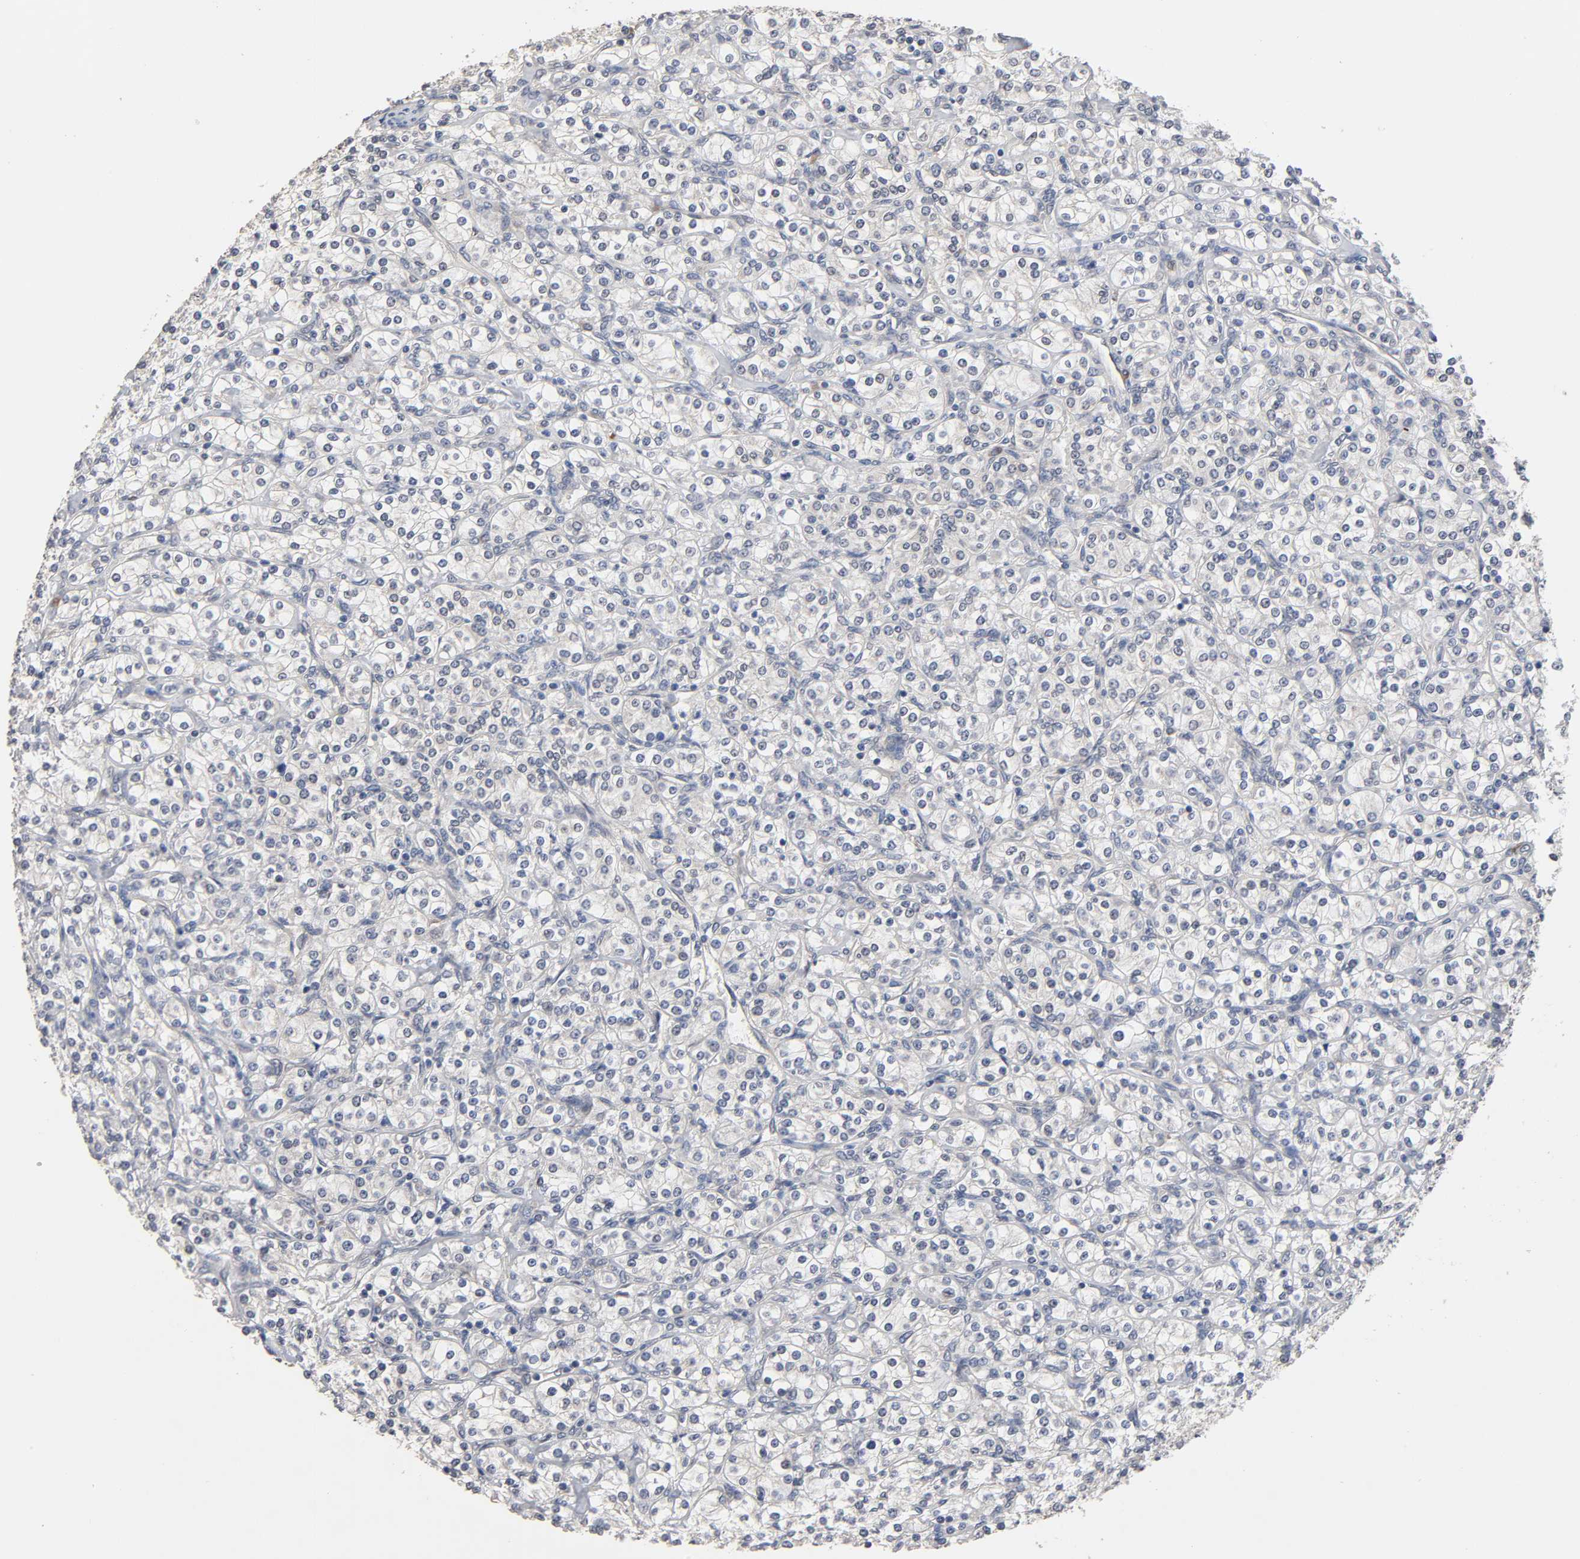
{"staining": {"intensity": "negative", "quantity": "none", "location": "none"}, "tissue": "renal cancer", "cell_type": "Tumor cells", "image_type": "cancer", "snomed": [{"axis": "morphology", "description": "Adenocarcinoma, NOS"}, {"axis": "topography", "description": "Kidney"}], "caption": "Human renal adenocarcinoma stained for a protein using IHC demonstrates no staining in tumor cells.", "gene": "HDLBP", "patient": {"sex": "male", "age": 77}}